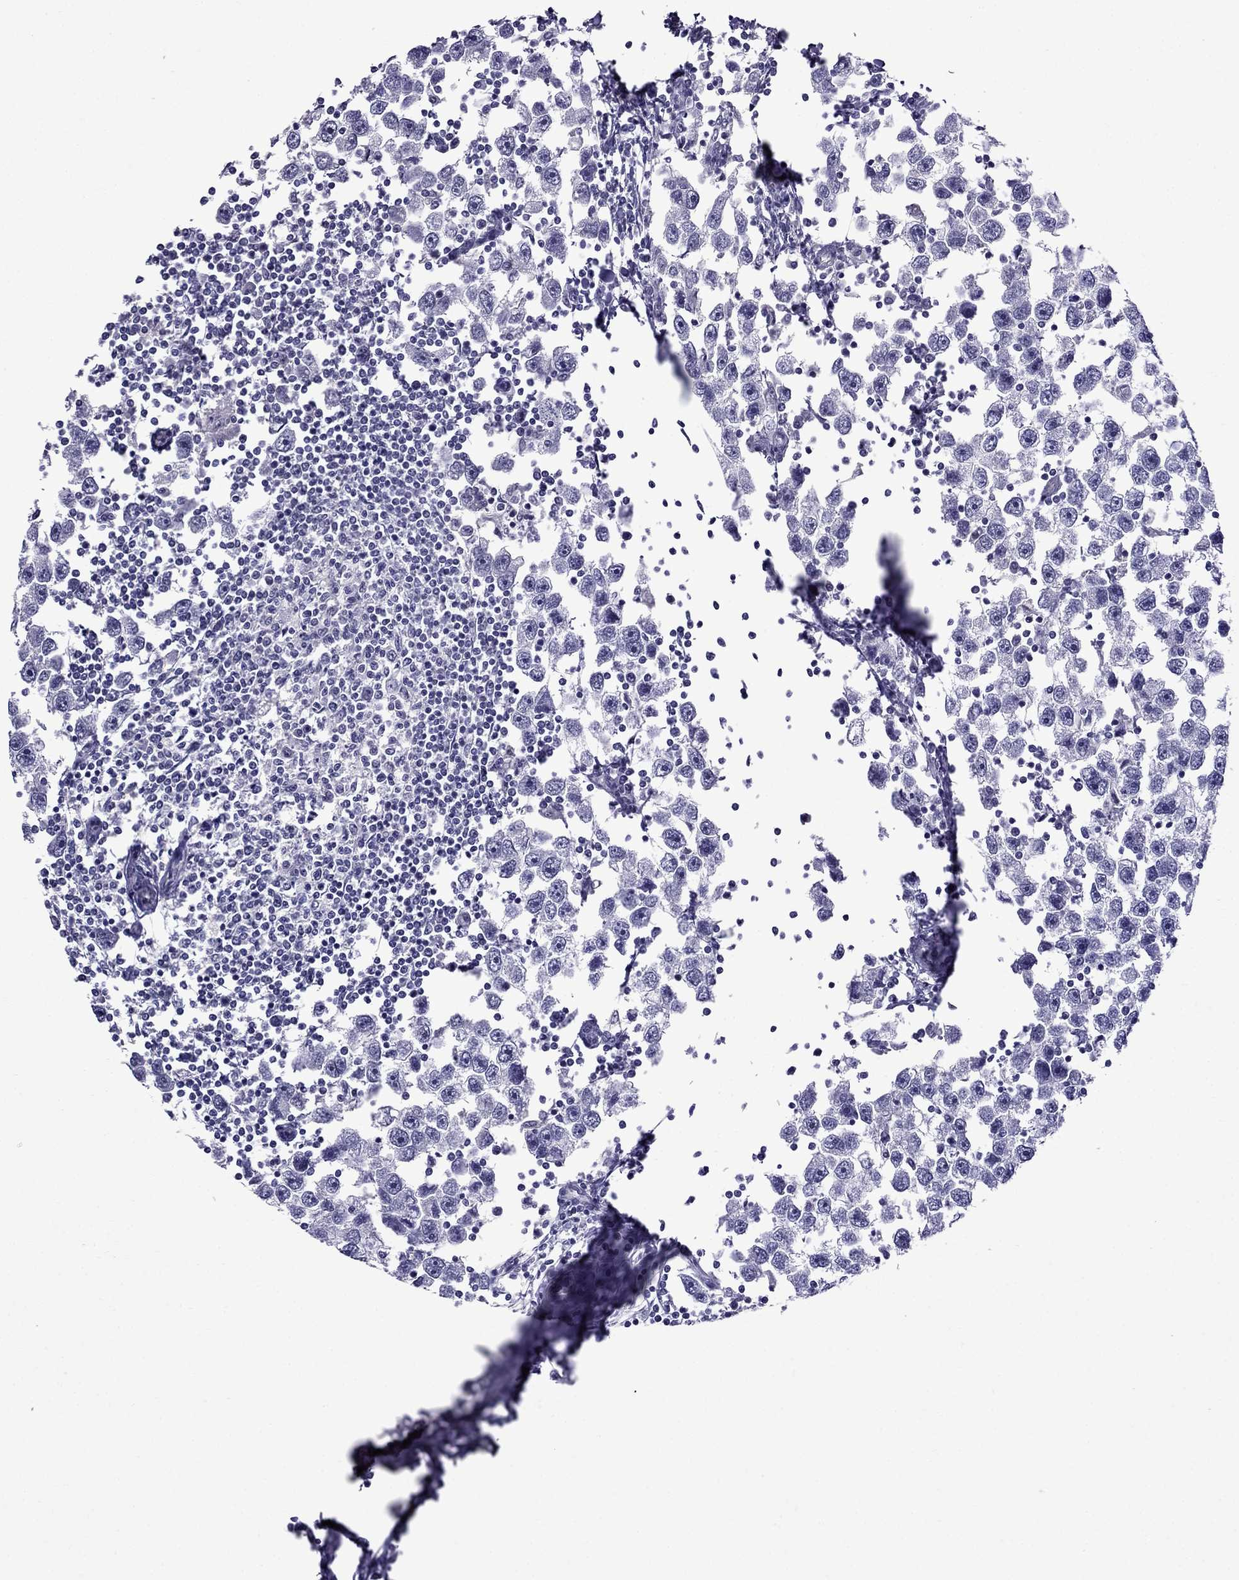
{"staining": {"intensity": "negative", "quantity": "none", "location": "none"}, "tissue": "testis cancer", "cell_type": "Tumor cells", "image_type": "cancer", "snomed": [{"axis": "morphology", "description": "Seminoma, NOS"}, {"axis": "topography", "description": "Testis"}], "caption": "This is an immunohistochemistry (IHC) photomicrograph of testis cancer. There is no positivity in tumor cells.", "gene": "OLFM4", "patient": {"sex": "male", "age": 30}}